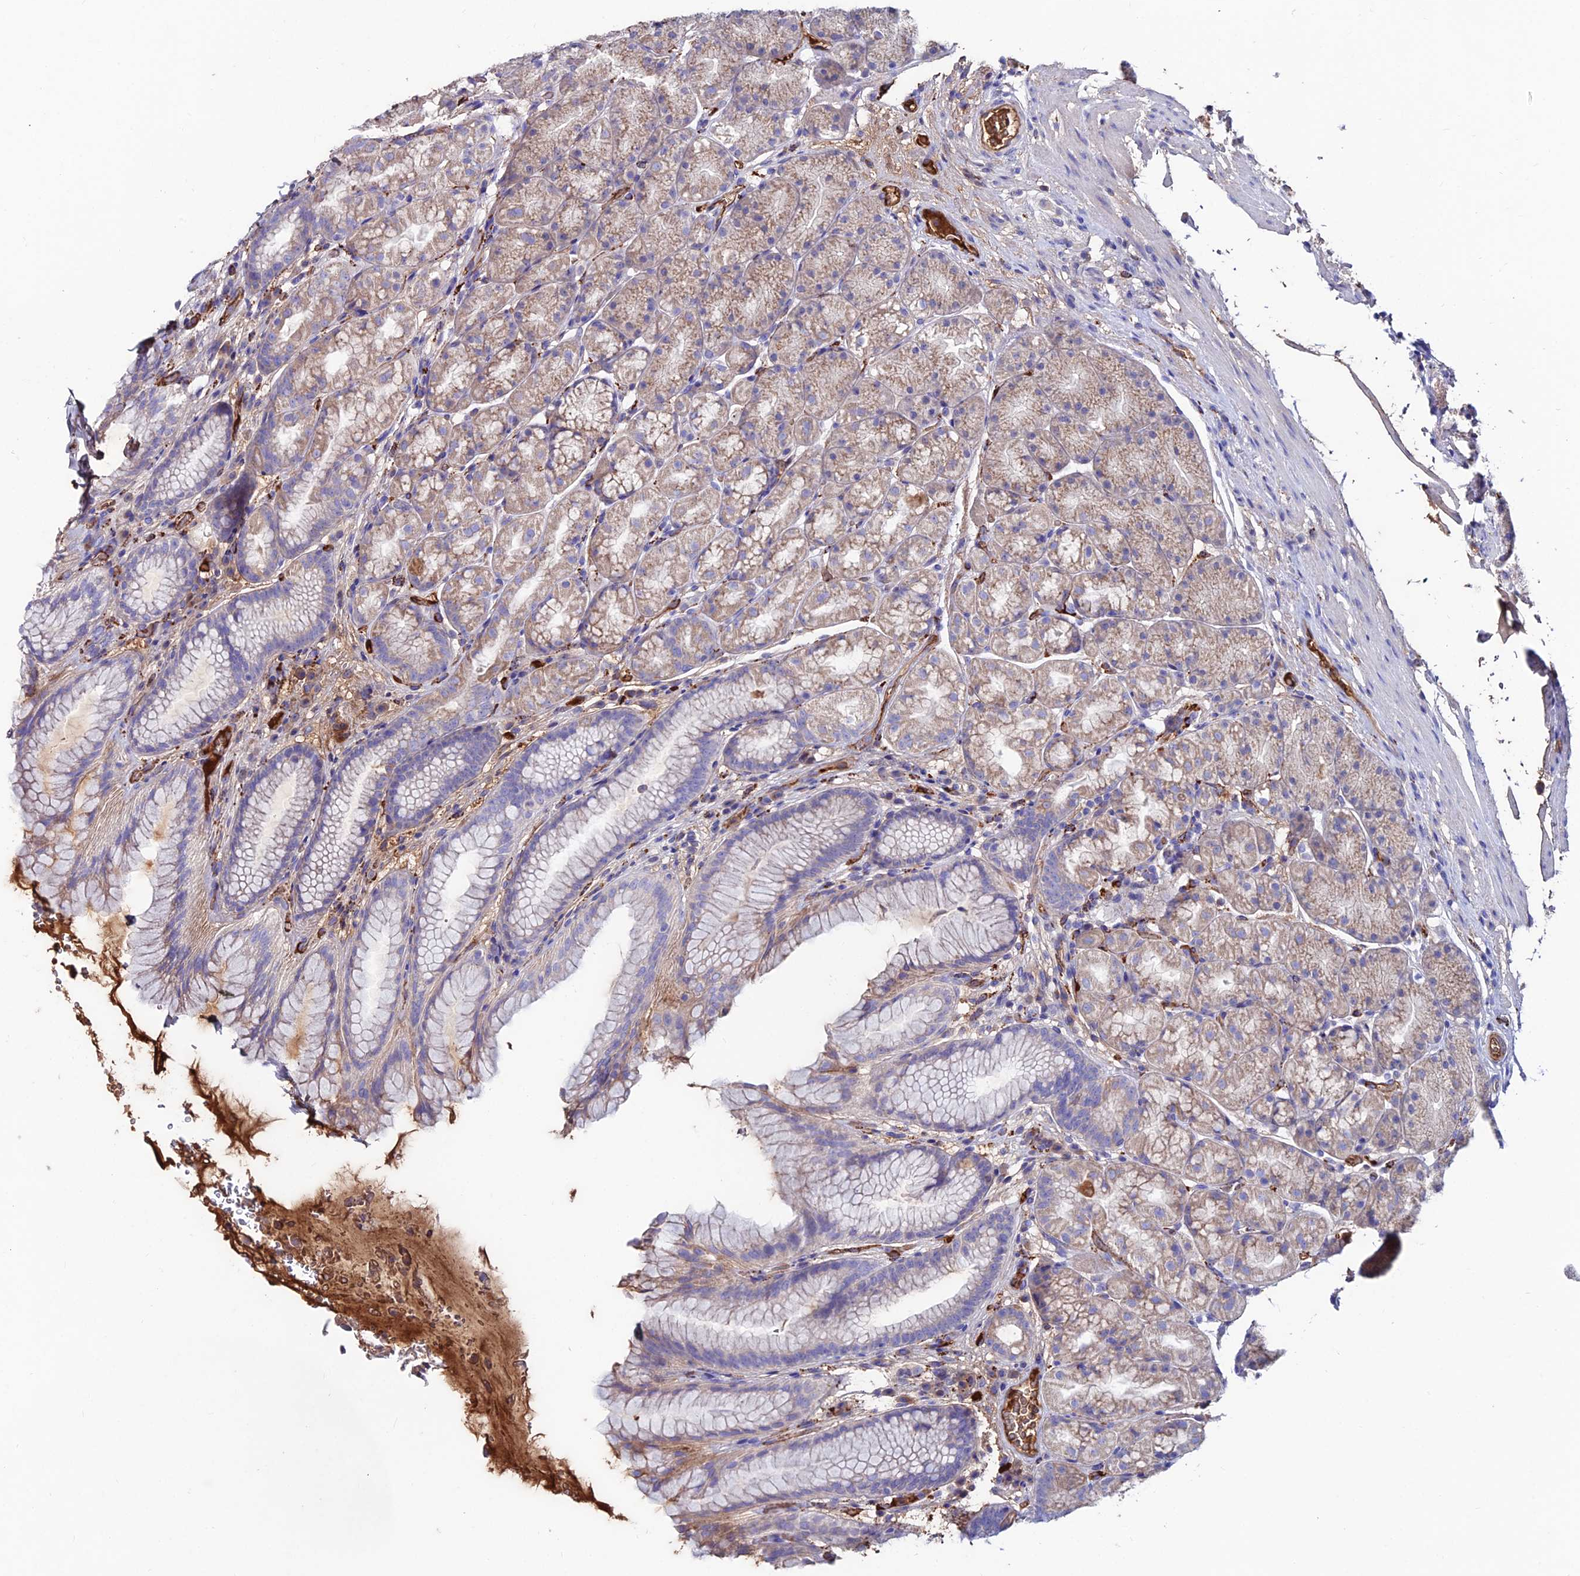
{"staining": {"intensity": "moderate", "quantity": ">75%", "location": "cytoplasmic/membranous"}, "tissue": "stomach", "cell_type": "Glandular cells", "image_type": "normal", "snomed": [{"axis": "morphology", "description": "Normal tissue, NOS"}, {"axis": "topography", "description": "Stomach"}], "caption": "IHC histopathology image of unremarkable stomach: human stomach stained using IHC shows medium levels of moderate protein expression localized specifically in the cytoplasmic/membranous of glandular cells, appearing as a cytoplasmic/membranous brown color.", "gene": "SLC25A16", "patient": {"sex": "male", "age": 63}}